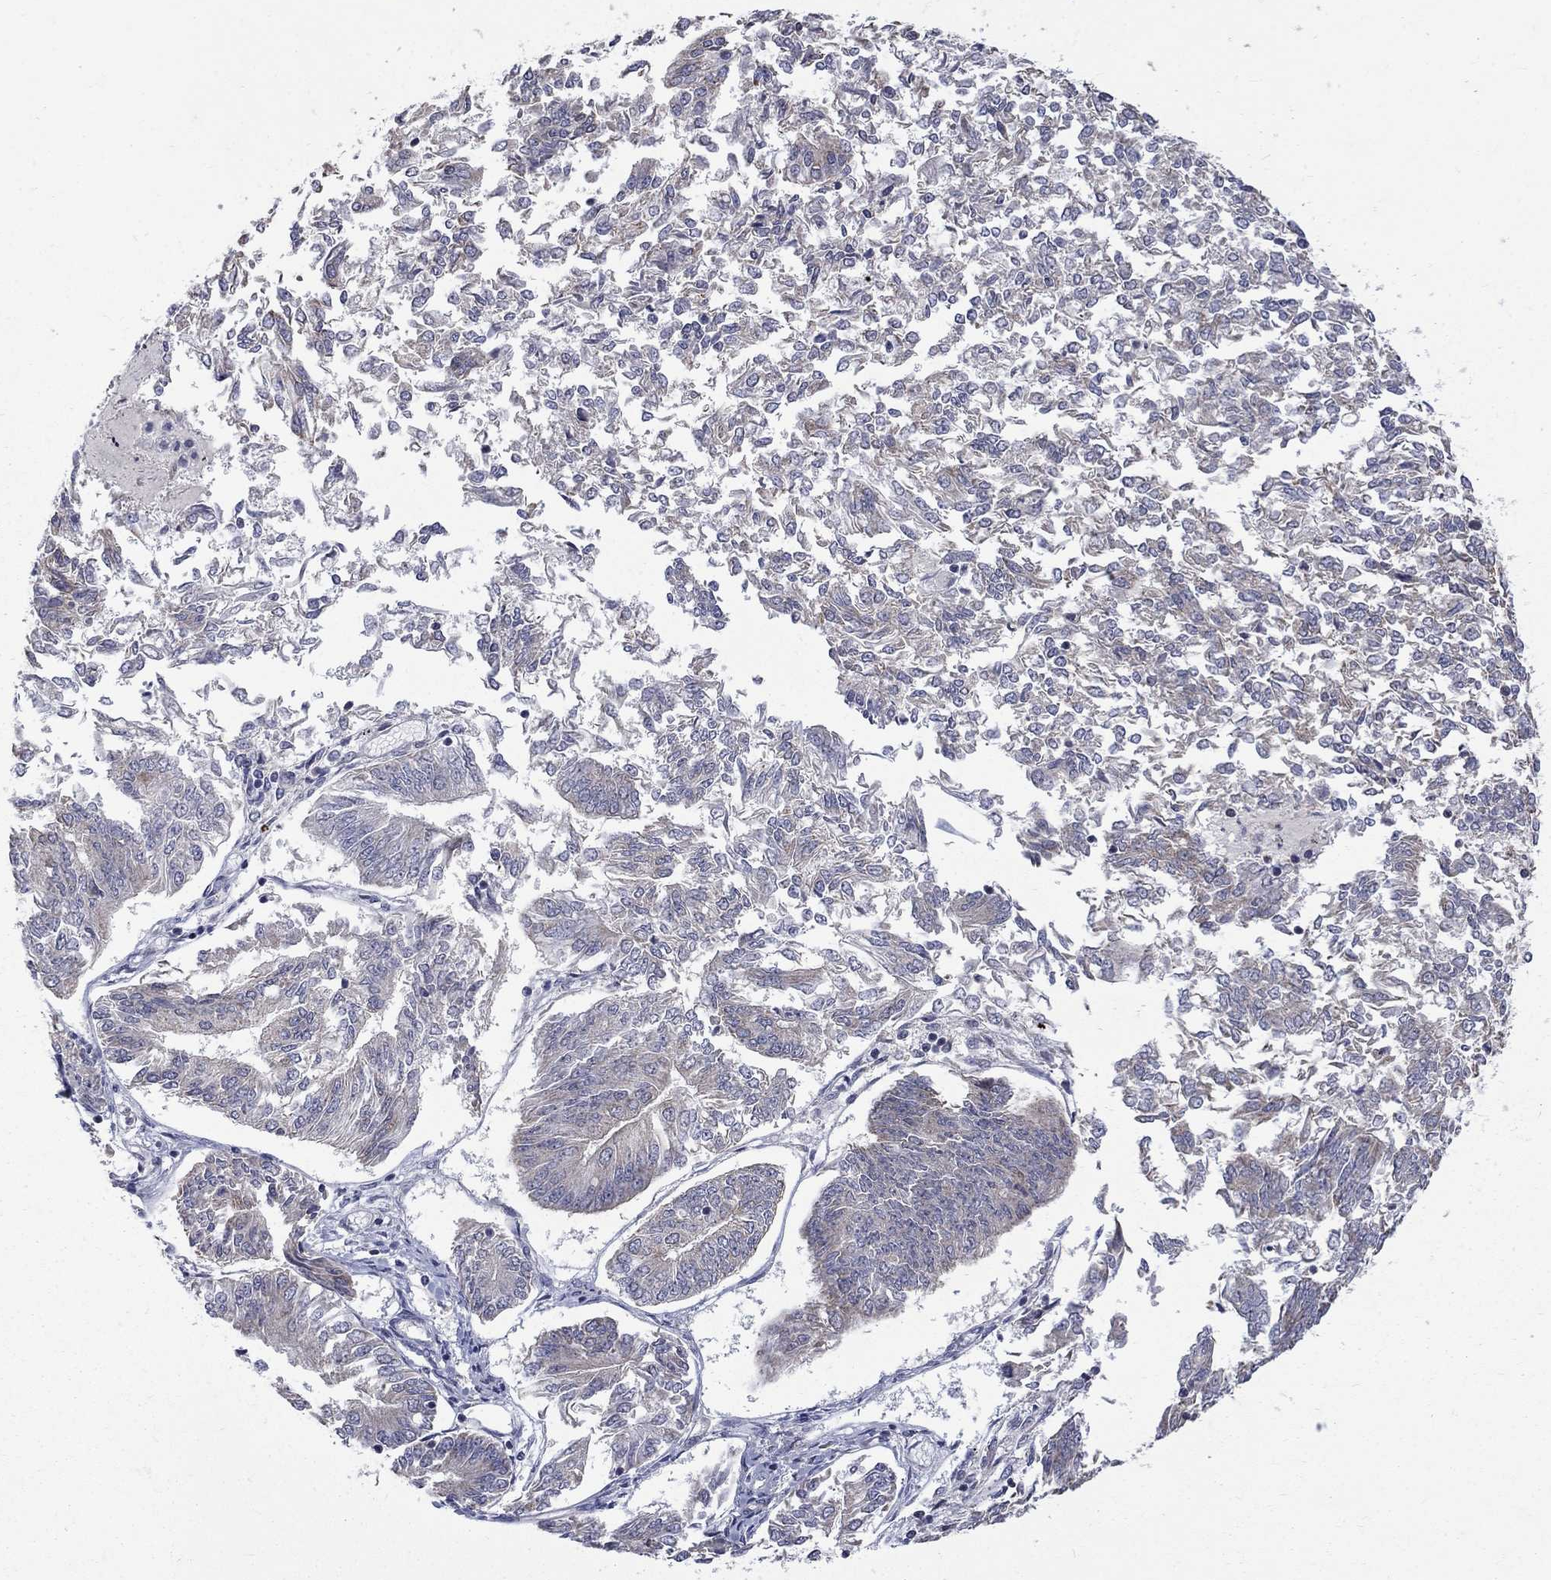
{"staining": {"intensity": "negative", "quantity": "none", "location": "none"}, "tissue": "endometrial cancer", "cell_type": "Tumor cells", "image_type": "cancer", "snomed": [{"axis": "morphology", "description": "Adenocarcinoma, NOS"}, {"axis": "topography", "description": "Endometrium"}], "caption": "Tumor cells show no significant protein expression in endometrial adenocarcinoma.", "gene": "SH2B1", "patient": {"sex": "female", "age": 58}}